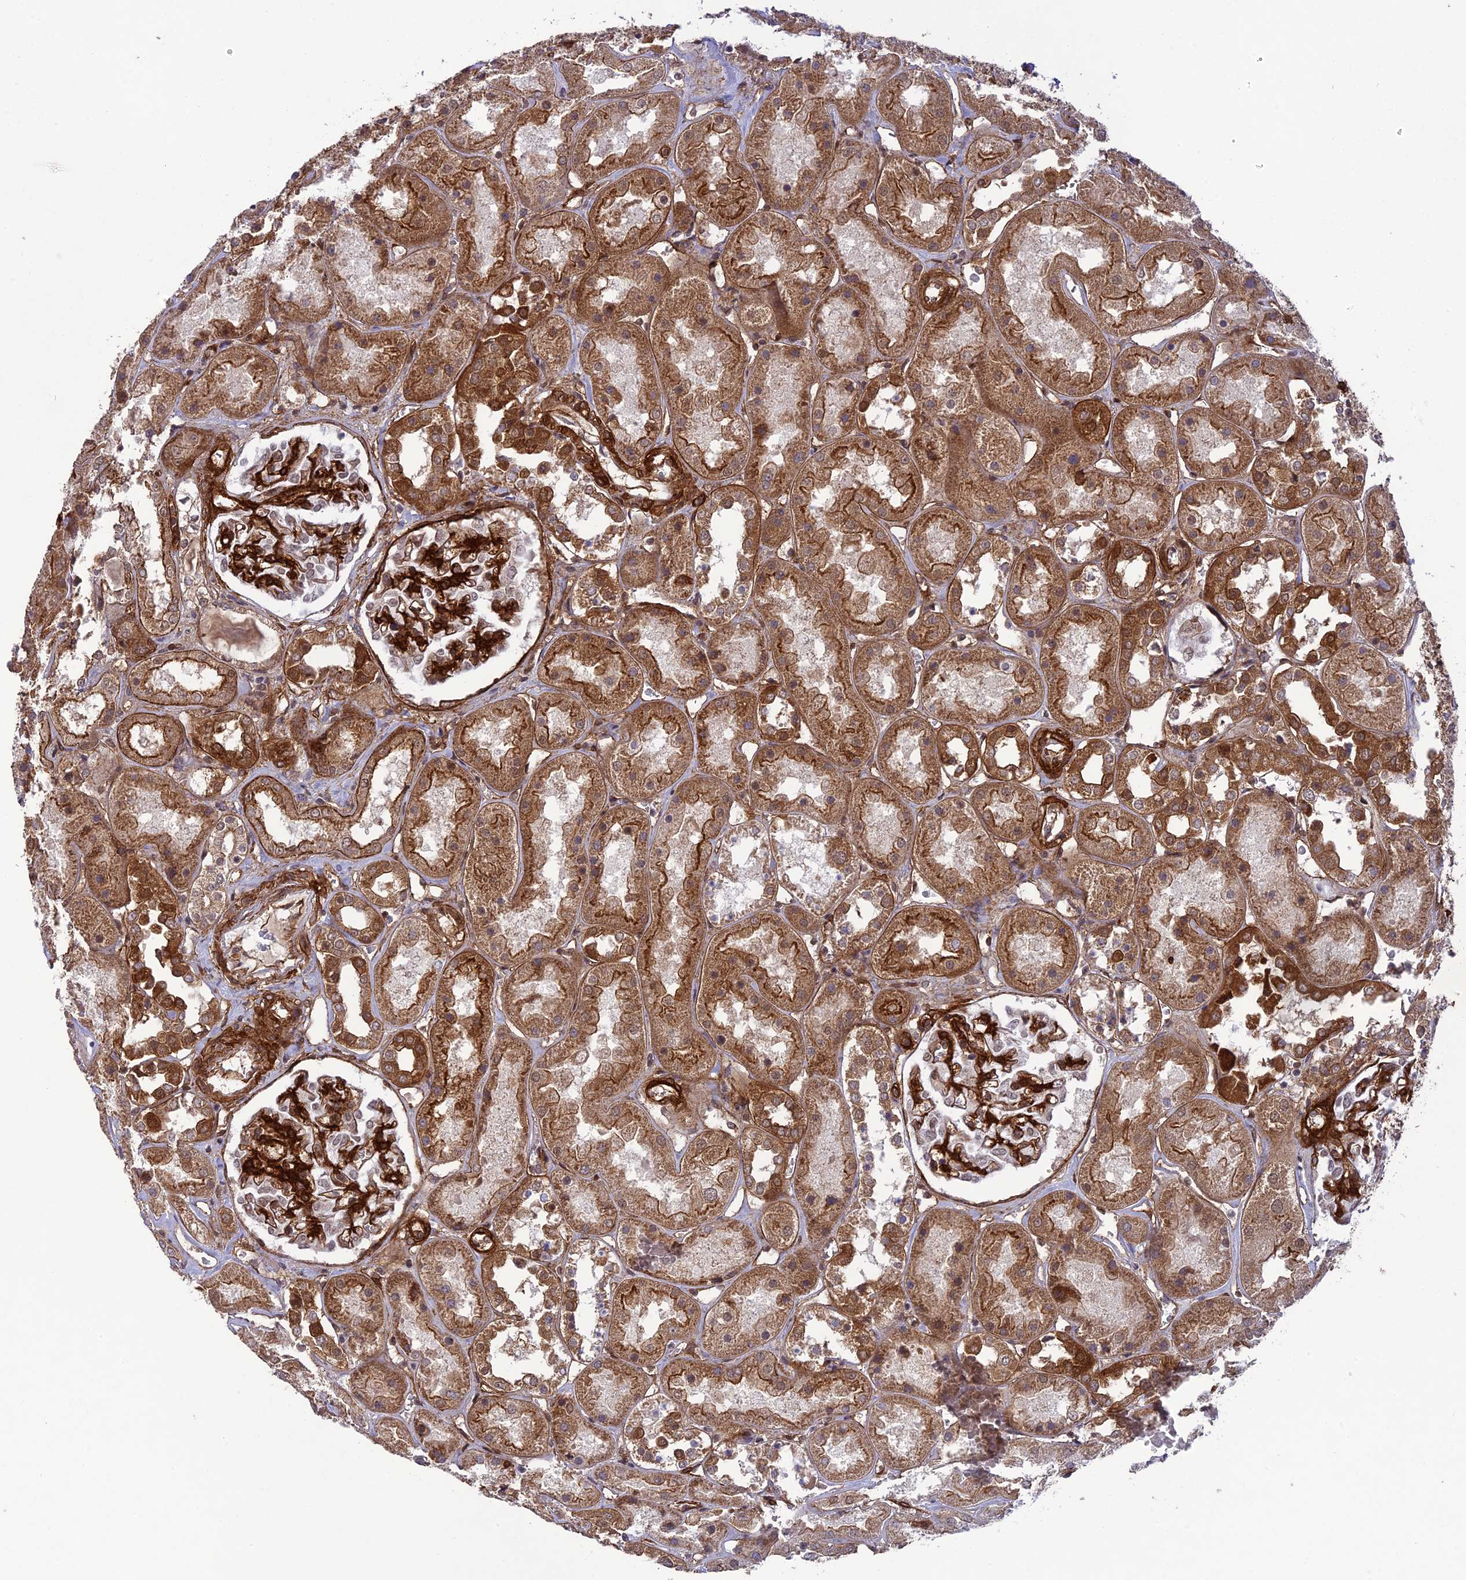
{"staining": {"intensity": "strong", "quantity": "25%-75%", "location": "cytoplasmic/membranous"}, "tissue": "kidney", "cell_type": "Cells in glomeruli", "image_type": "normal", "snomed": [{"axis": "morphology", "description": "Normal tissue, NOS"}, {"axis": "topography", "description": "Kidney"}], "caption": "Normal kidney displays strong cytoplasmic/membranous expression in approximately 25%-75% of cells in glomeruli, visualized by immunohistochemistry. (Brightfield microscopy of DAB IHC at high magnification).", "gene": "TNS1", "patient": {"sex": "male", "age": 70}}